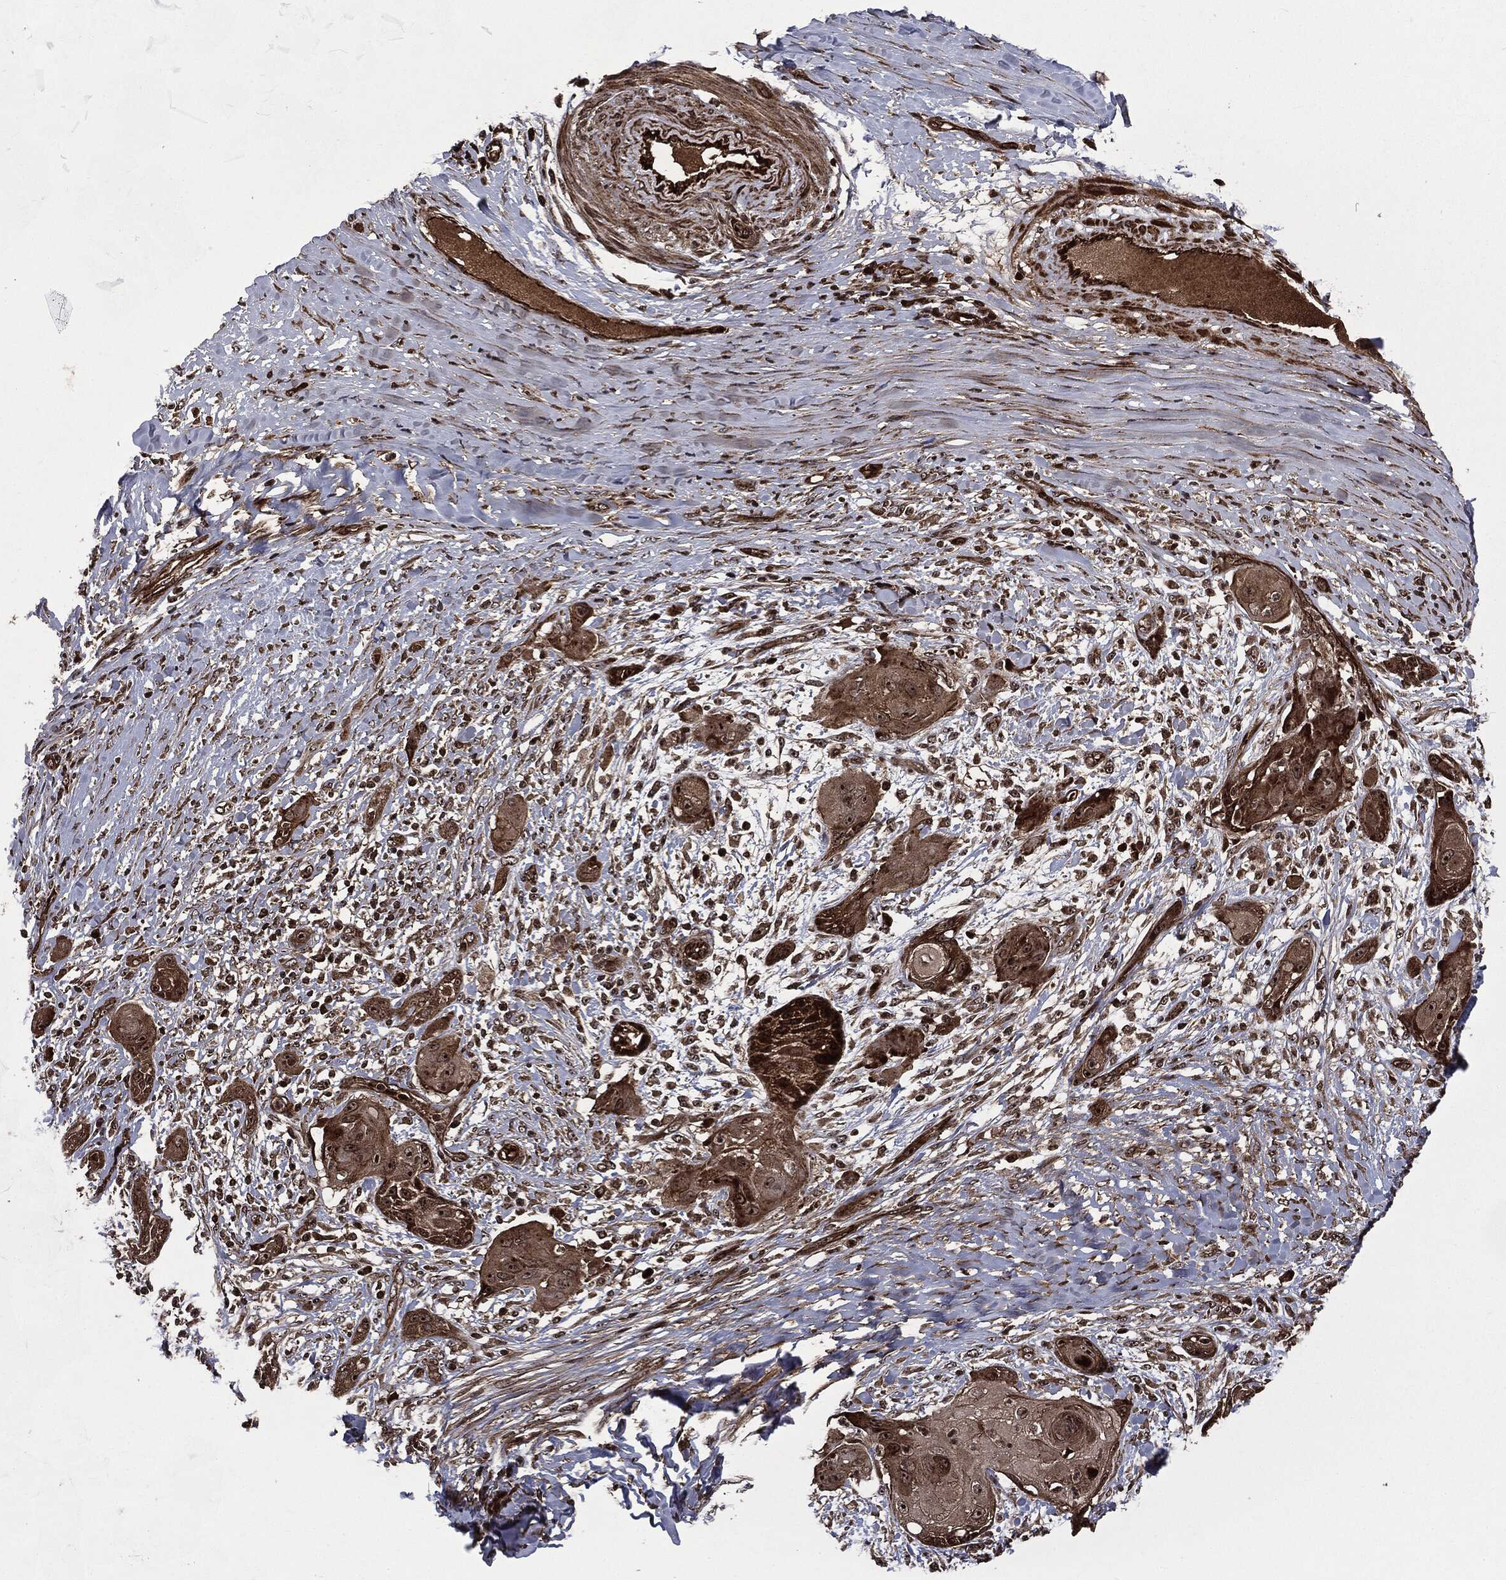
{"staining": {"intensity": "strong", "quantity": ">75%", "location": "cytoplasmic/membranous,nuclear"}, "tissue": "skin cancer", "cell_type": "Tumor cells", "image_type": "cancer", "snomed": [{"axis": "morphology", "description": "Squamous cell carcinoma, NOS"}, {"axis": "topography", "description": "Skin"}], "caption": "The immunohistochemical stain shows strong cytoplasmic/membranous and nuclear expression in tumor cells of skin cancer tissue.", "gene": "CARD6", "patient": {"sex": "male", "age": 62}}